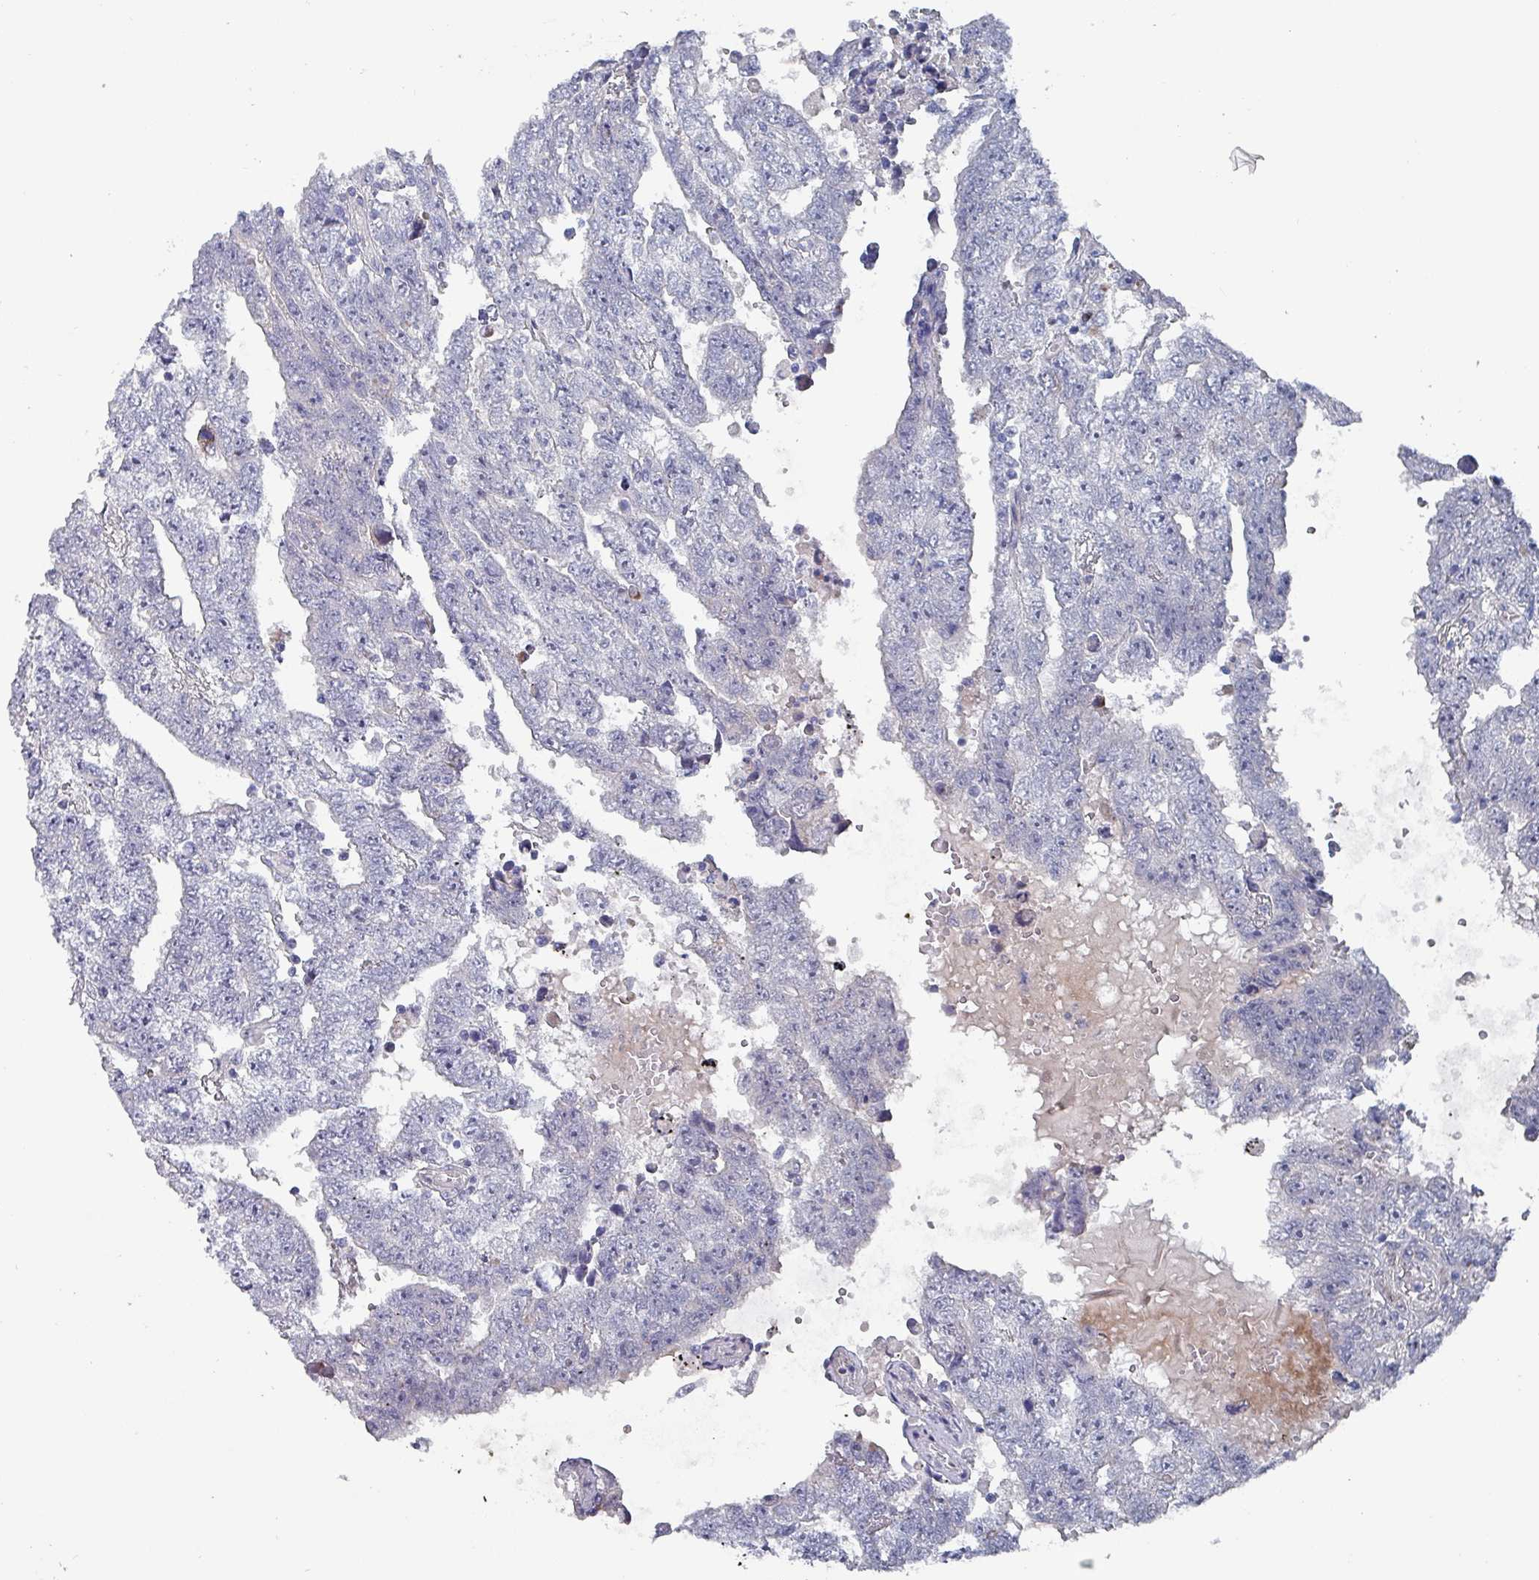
{"staining": {"intensity": "negative", "quantity": "none", "location": "none"}, "tissue": "testis cancer", "cell_type": "Tumor cells", "image_type": "cancer", "snomed": [{"axis": "morphology", "description": "Carcinoma, Embryonal, NOS"}, {"axis": "topography", "description": "Testis"}], "caption": "Tumor cells show no significant staining in testis cancer (embryonal carcinoma). (IHC, brightfield microscopy, high magnification).", "gene": "DRD5", "patient": {"sex": "male", "age": 25}}